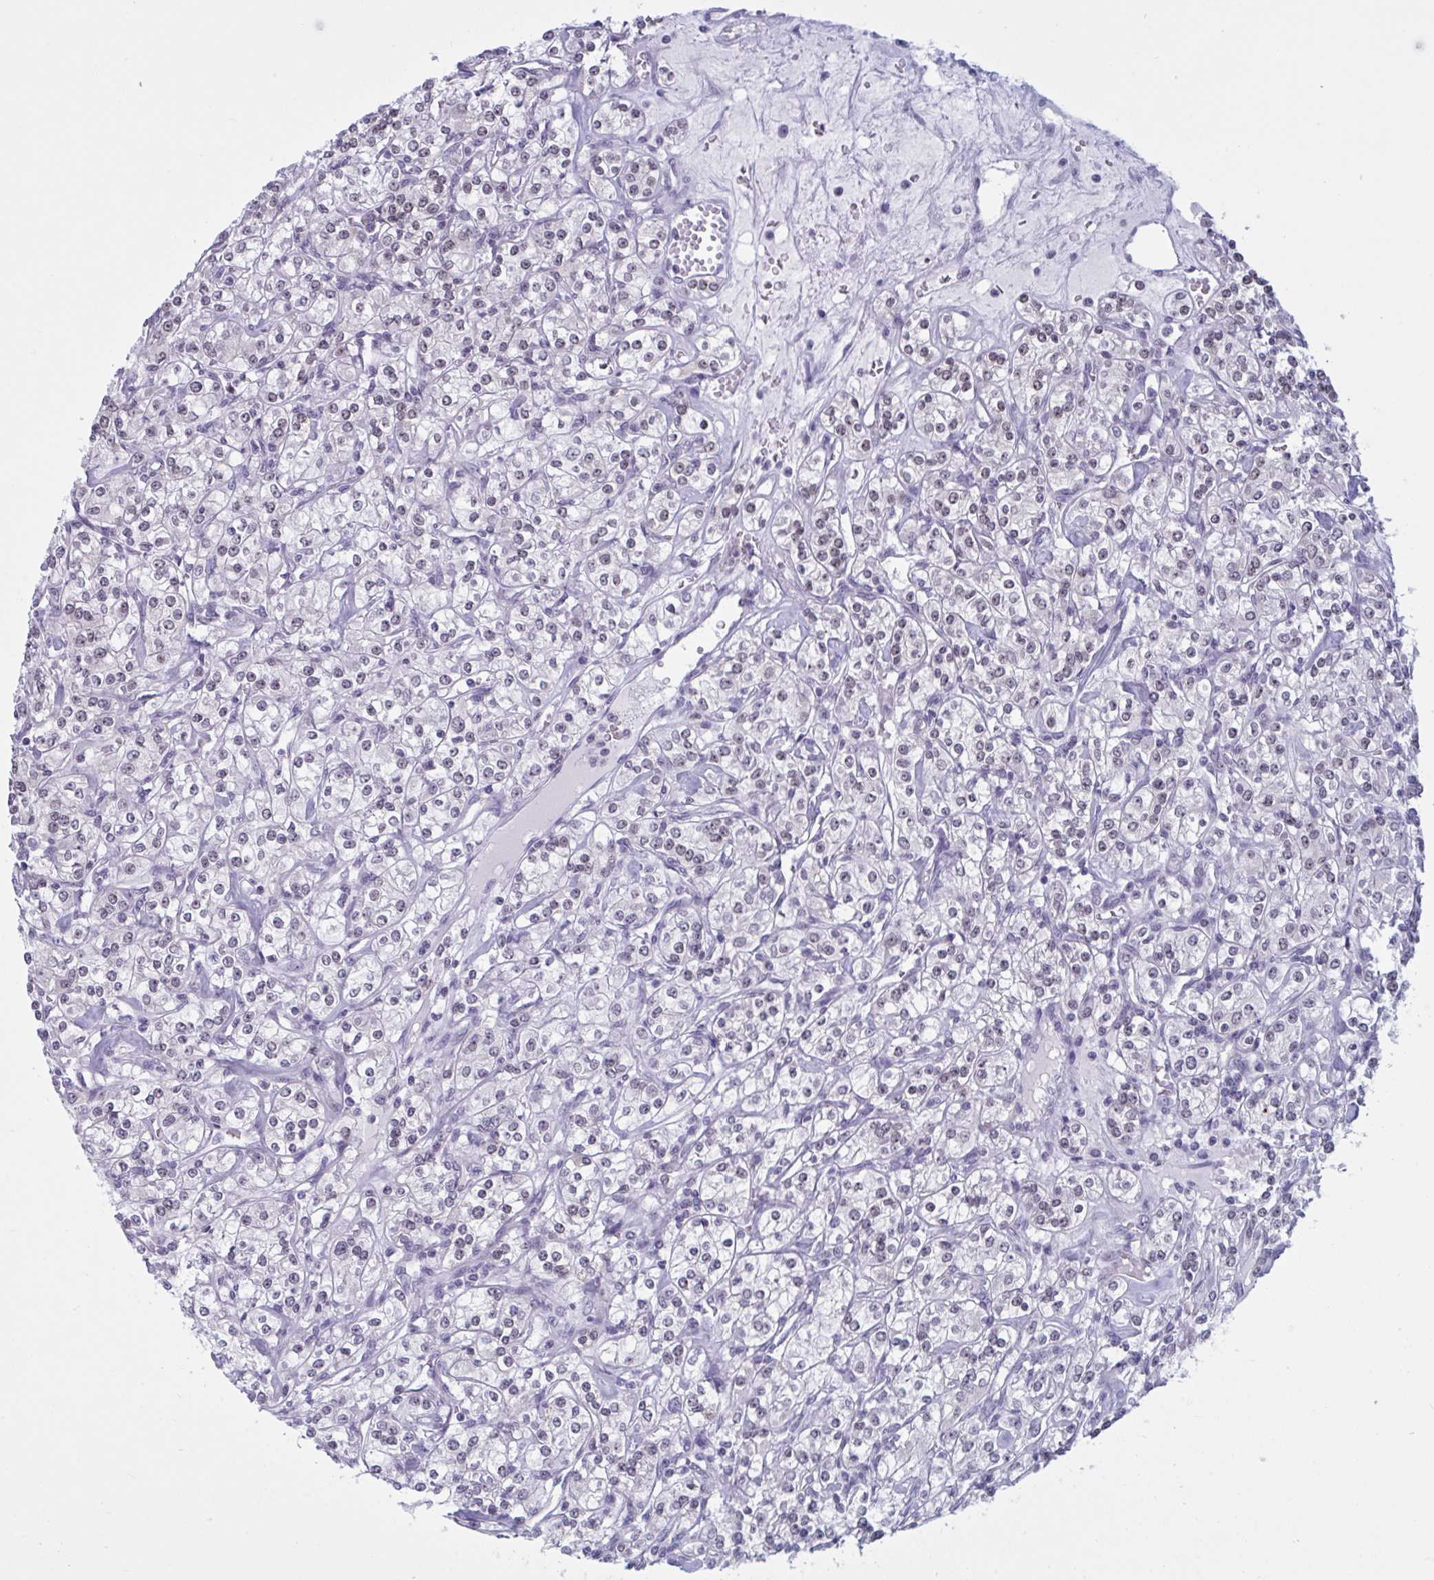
{"staining": {"intensity": "weak", "quantity": "25%-75%", "location": "nuclear"}, "tissue": "renal cancer", "cell_type": "Tumor cells", "image_type": "cancer", "snomed": [{"axis": "morphology", "description": "Adenocarcinoma, NOS"}, {"axis": "topography", "description": "Kidney"}], "caption": "This is an image of immunohistochemistry staining of renal cancer (adenocarcinoma), which shows weak expression in the nuclear of tumor cells.", "gene": "TGM6", "patient": {"sex": "male", "age": 77}}